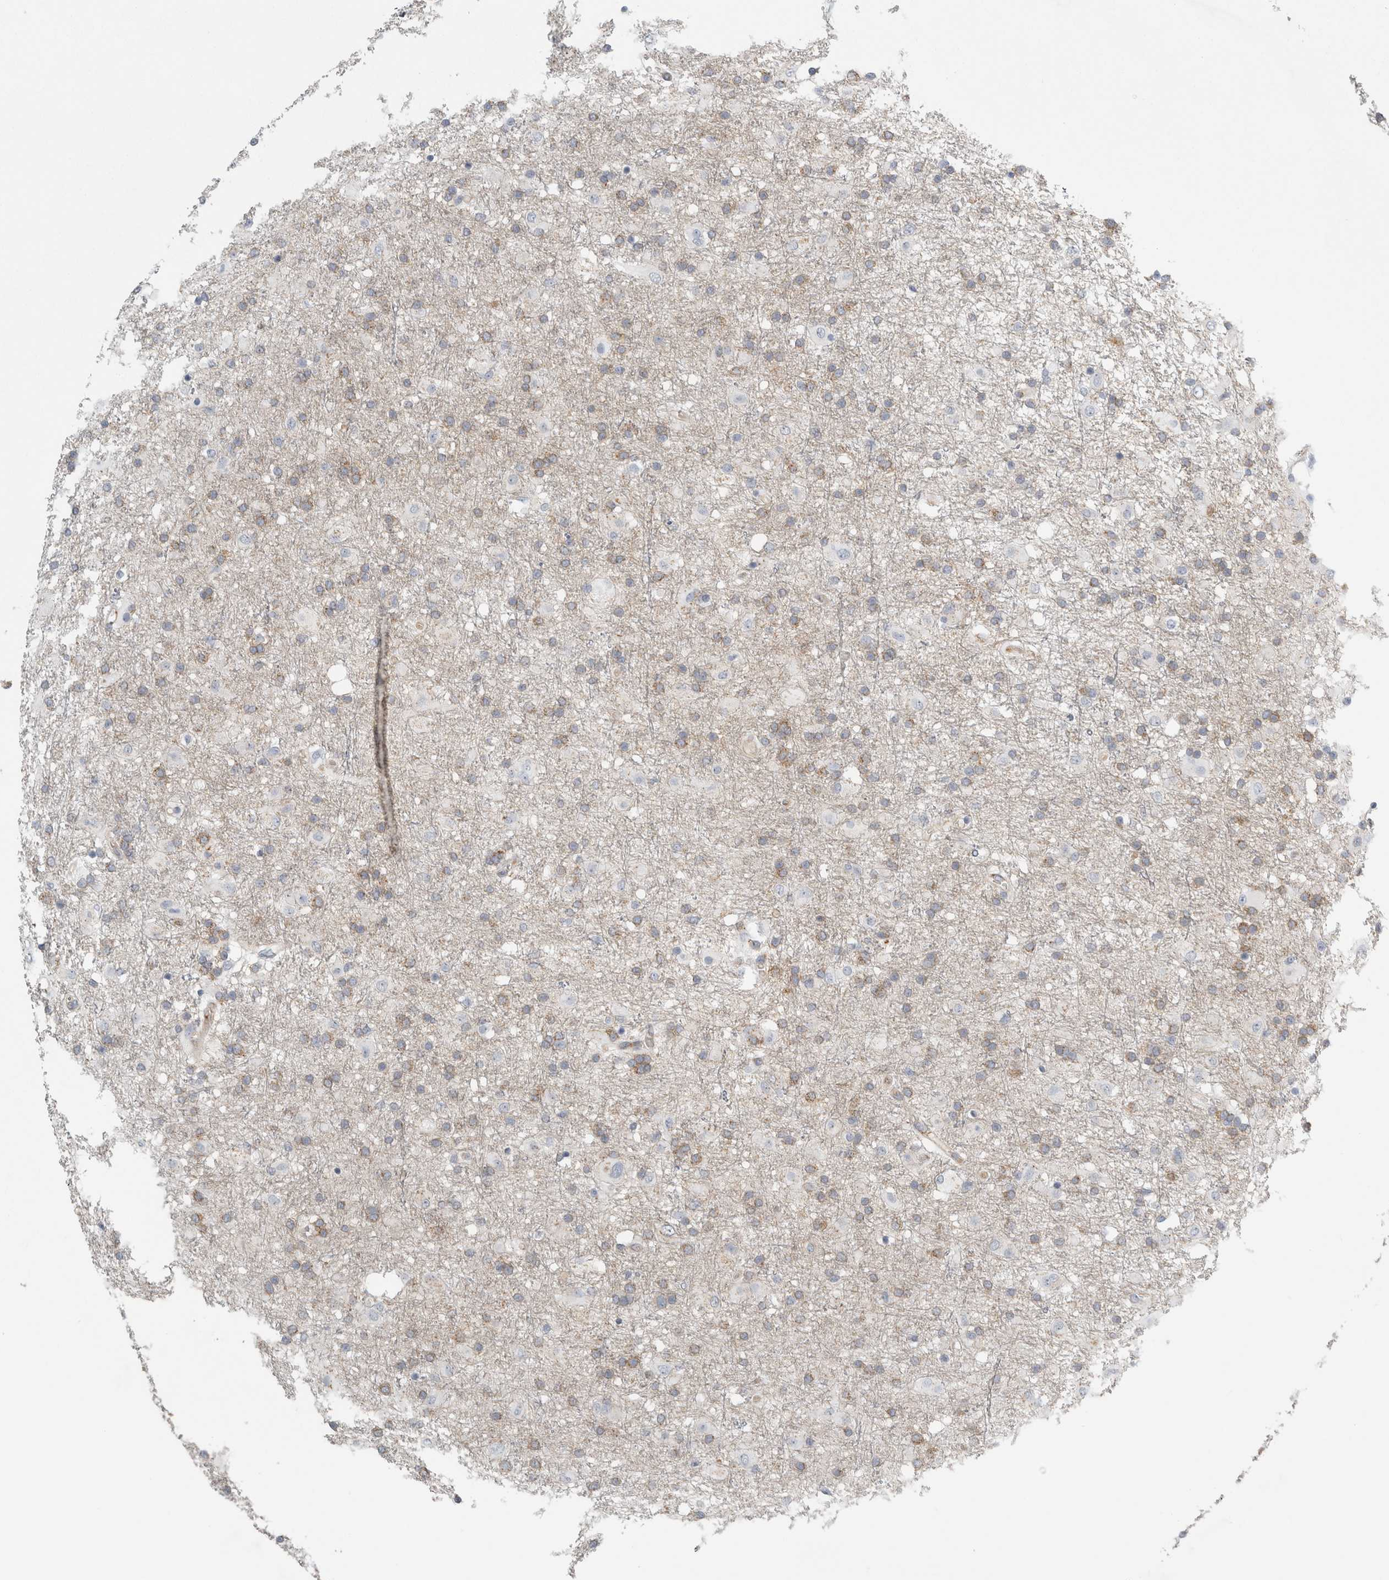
{"staining": {"intensity": "weak", "quantity": ">75%", "location": "cytoplasmic/membranous"}, "tissue": "glioma", "cell_type": "Tumor cells", "image_type": "cancer", "snomed": [{"axis": "morphology", "description": "Glioma, malignant, Low grade"}, {"axis": "topography", "description": "Brain"}], "caption": "Brown immunohistochemical staining in glioma demonstrates weak cytoplasmic/membranous expression in about >75% of tumor cells.", "gene": "PEX6", "patient": {"sex": "male", "age": 65}}